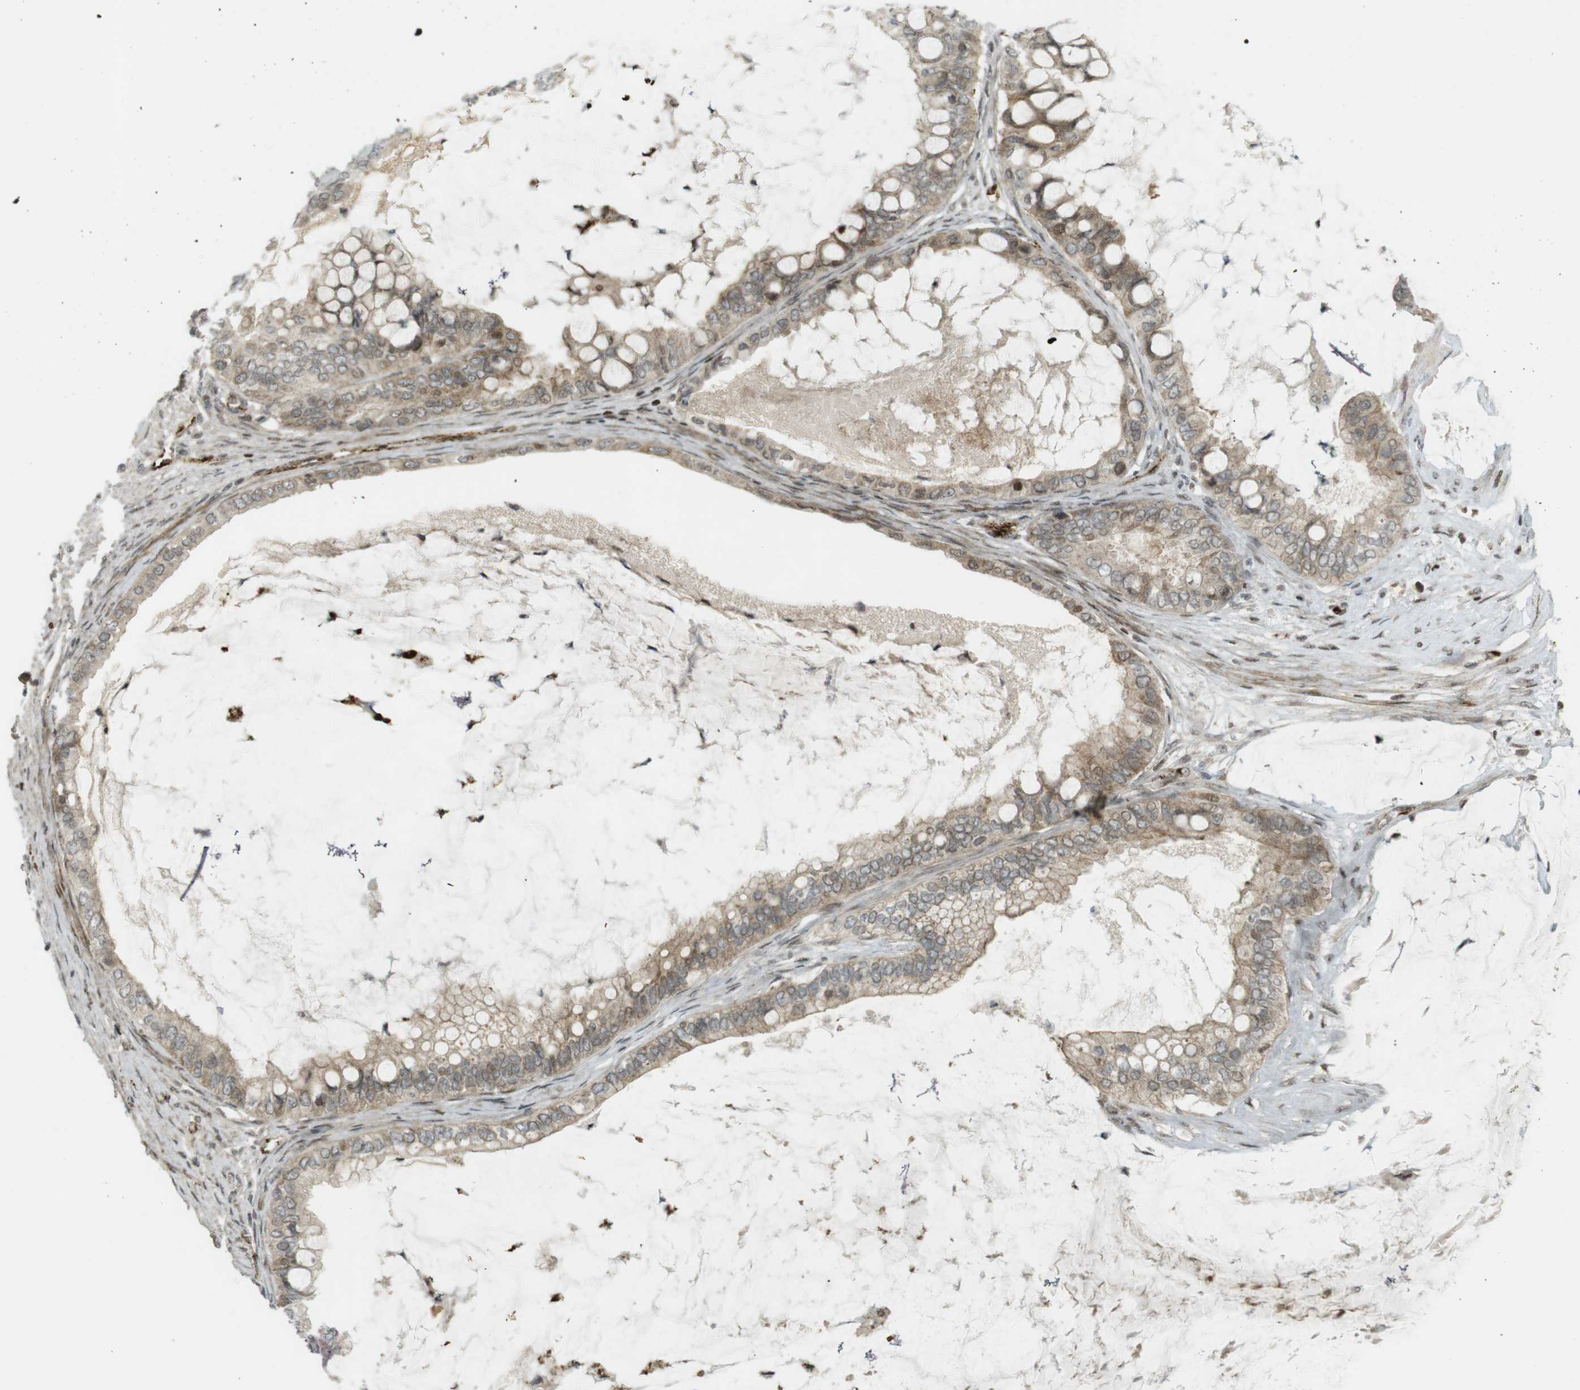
{"staining": {"intensity": "weak", "quantity": ">75%", "location": "cytoplasmic/membranous,nuclear"}, "tissue": "ovarian cancer", "cell_type": "Tumor cells", "image_type": "cancer", "snomed": [{"axis": "morphology", "description": "Cystadenocarcinoma, mucinous, NOS"}, {"axis": "topography", "description": "Ovary"}], "caption": "An immunohistochemistry (IHC) micrograph of tumor tissue is shown. Protein staining in brown labels weak cytoplasmic/membranous and nuclear positivity in mucinous cystadenocarcinoma (ovarian) within tumor cells.", "gene": "PPP1R13B", "patient": {"sex": "female", "age": 80}}